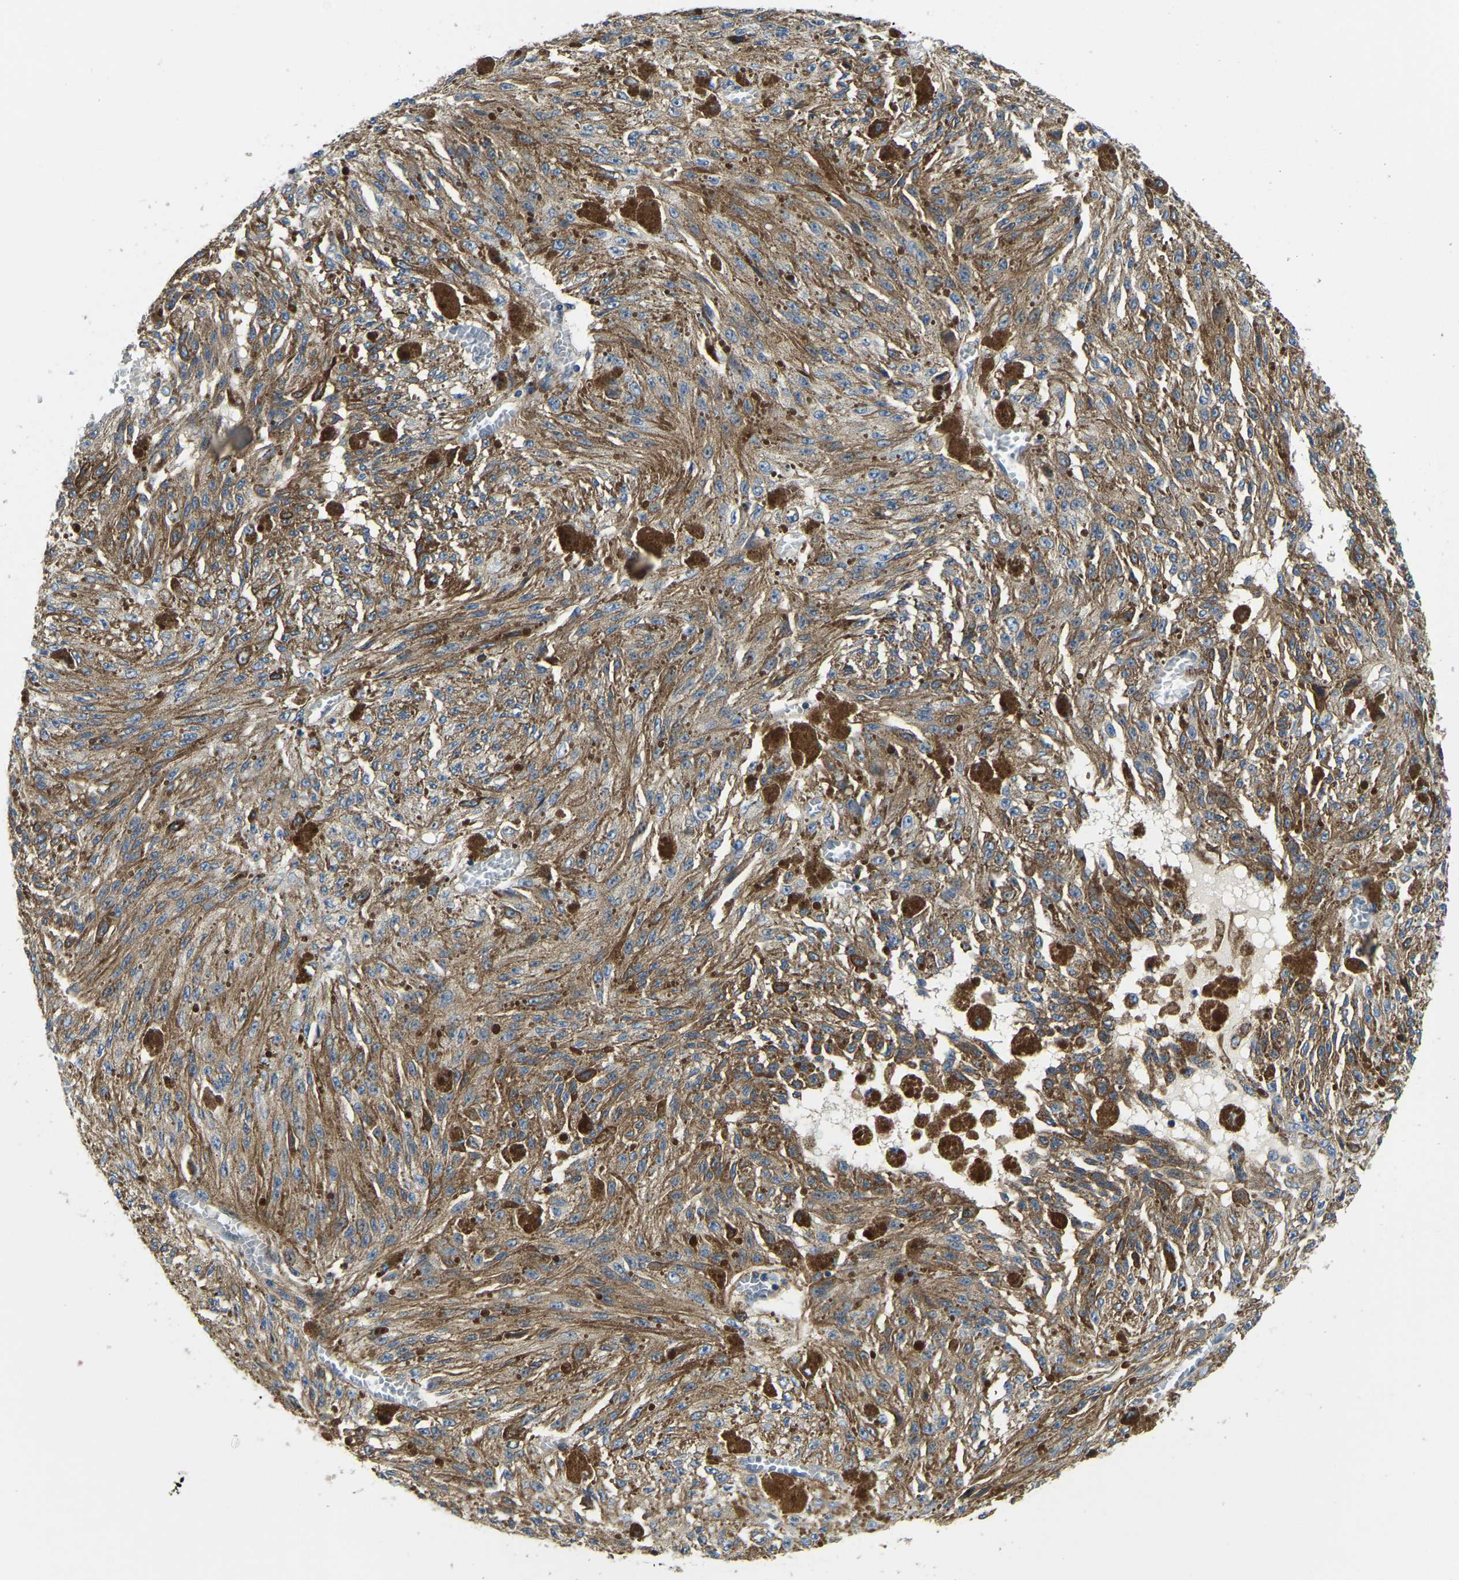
{"staining": {"intensity": "moderate", "quantity": ">75%", "location": "cytoplasmic/membranous"}, "tissue": "melanoma", "cell_type": "Tumor cells", "image_type": "cancer", "snomed": [{"axis": "morphology", "description": "Malignant melanoma, NOS"}, {"axis": "topography", "description": "Other"}], "caption": "Human malignant melanoma stained for a protein (brown) displays moderate cytoplasmic/membranous positive staining in approximately >75% of tumor cells.", "gene": "ITGA2", "patient": {"sex": "male", "age": 79}}